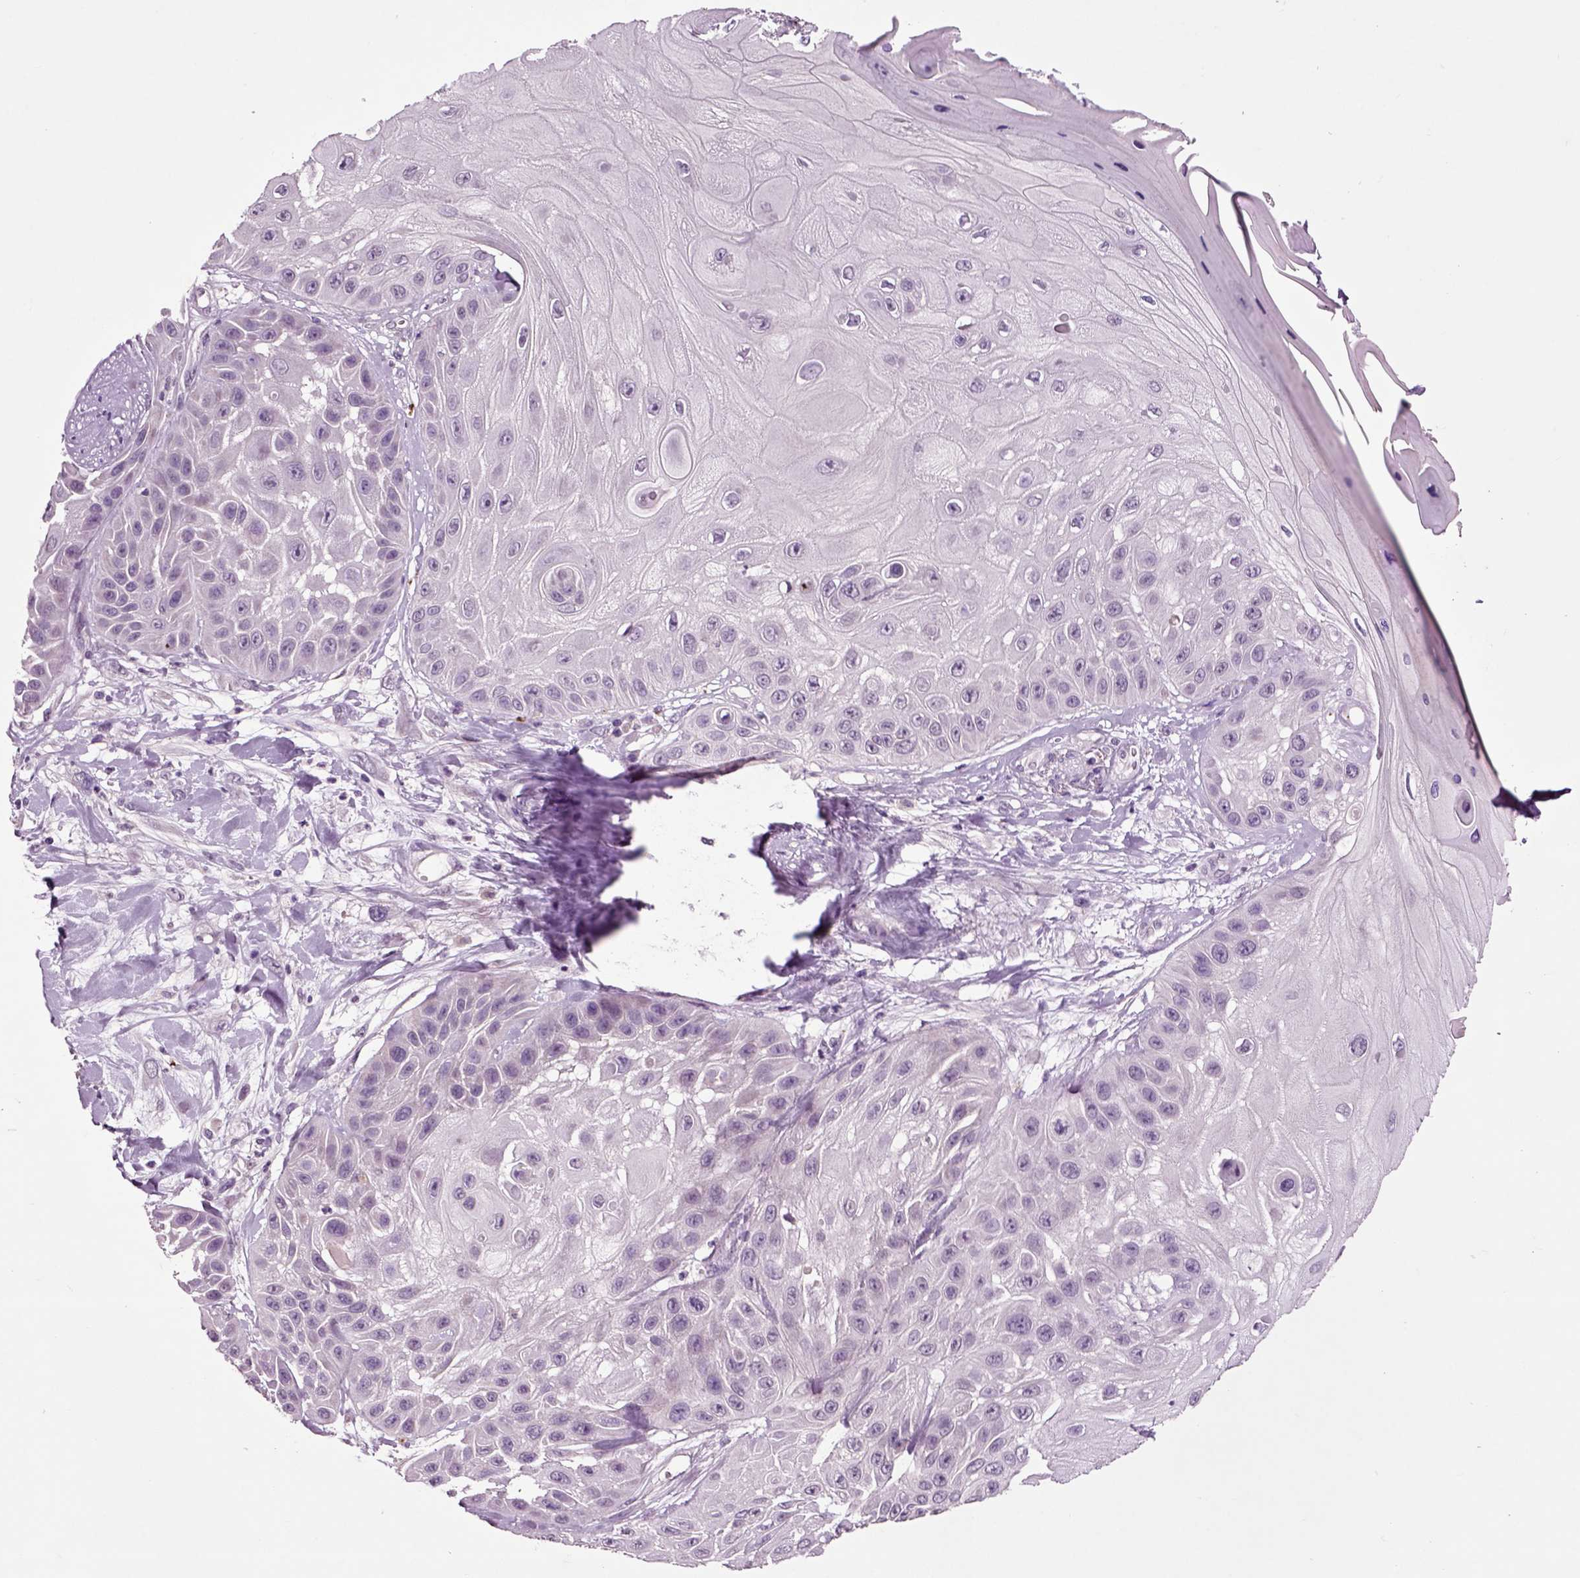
{"staining": {"intensity": "negative", "quantity": "none", "location": "none"}, "tissue": "skin cancer", "cell_type": "Tumor cells", "image_type": "cancer", "snomed": [{"axis": "morphology", "description": "Normal tissue, NOS"}, {"axis": "morphology", "description": "Squamous cell carcinoma, NOS"}, {"axis": "topography", "description": "Skin"}], "caption": "The micrograph reveals no staining of tumor cells in skin squamous cell carcinoma.", "gene": "CRHR1", "patient": {"sex": "male", "age": 79}}